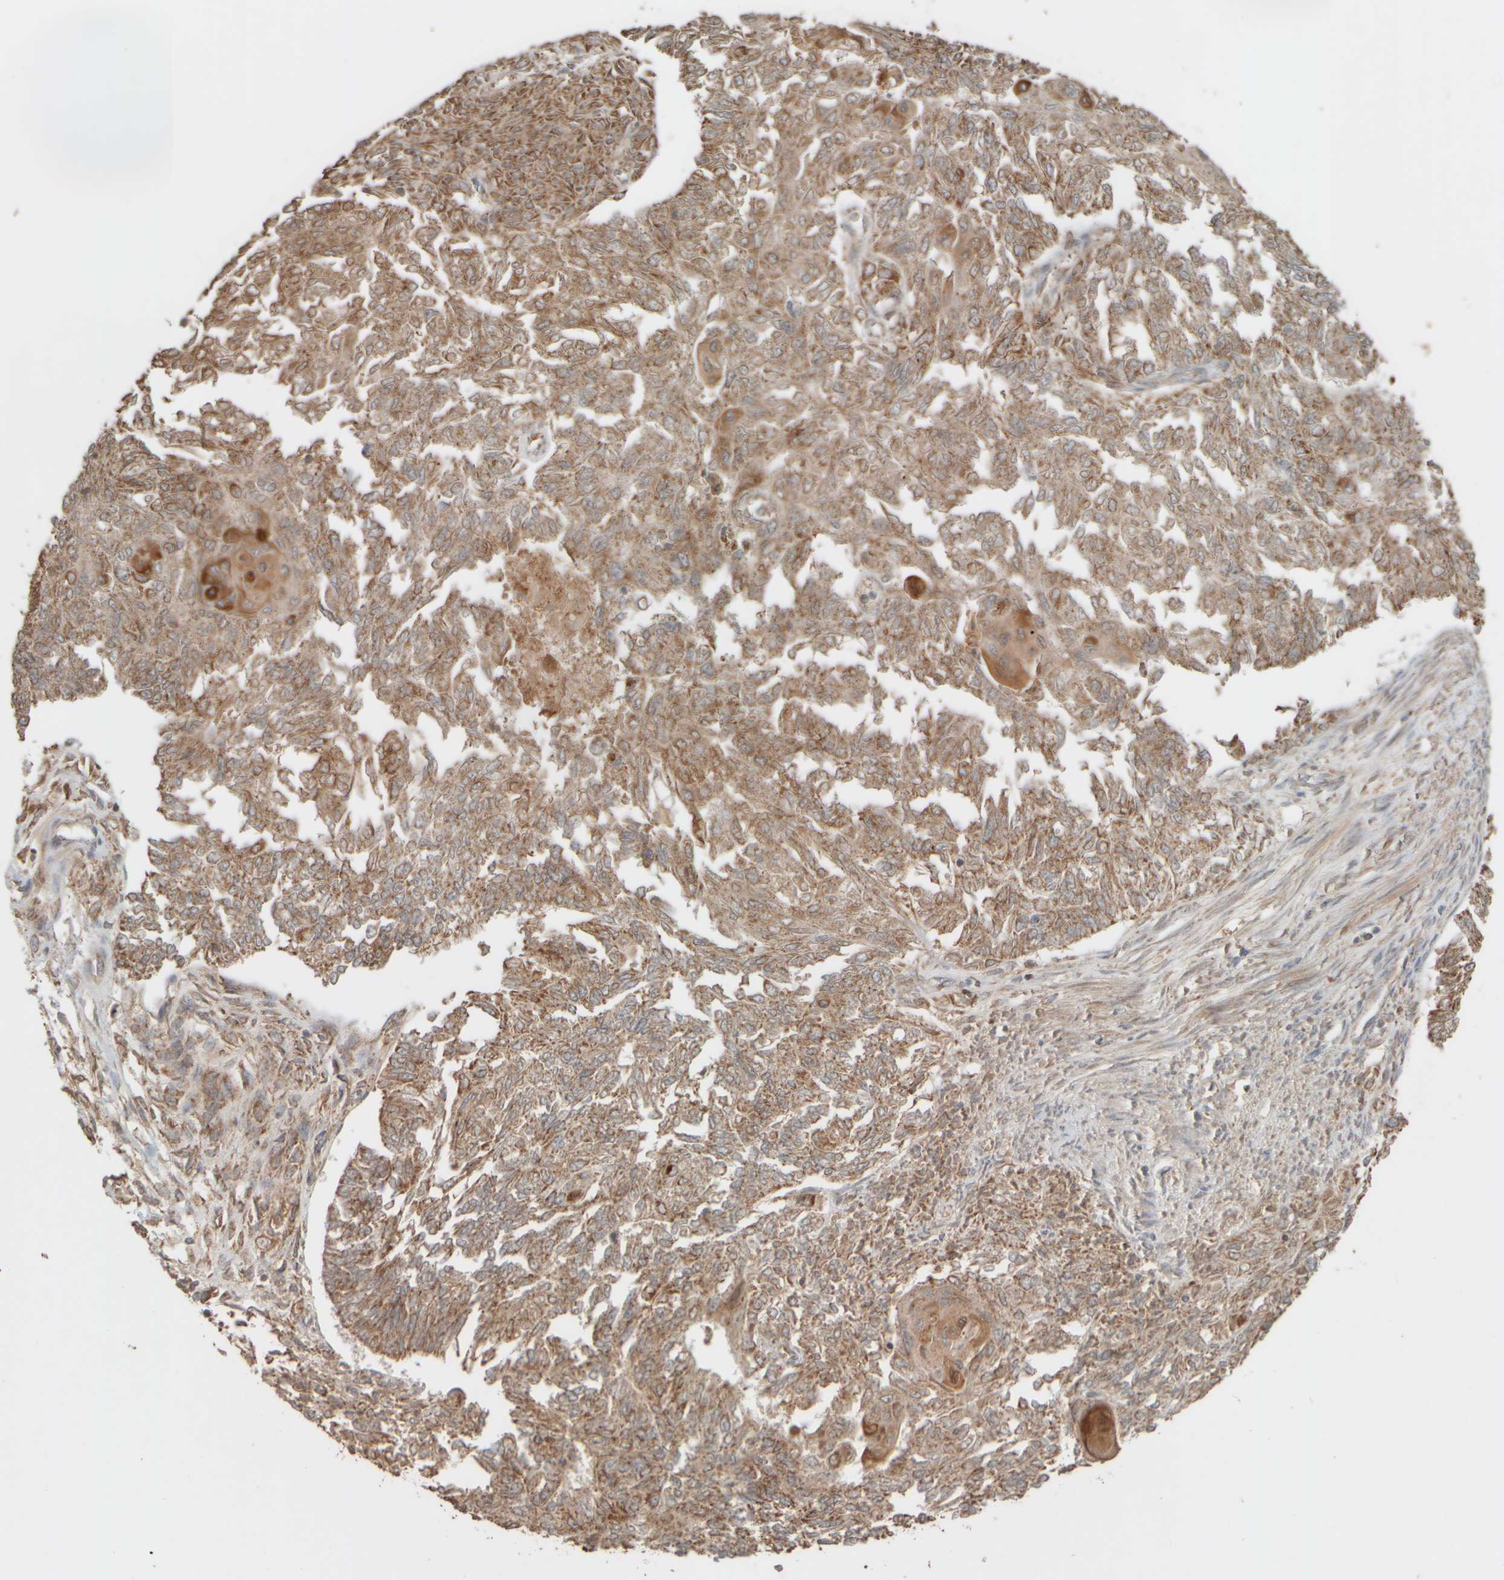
{"staining": {"intensity": "moderate", "quantity": ">75%", "location": "cytoplasmic/membranous"}, "tissue": "endometrial cancer", "cell_type": "Tumor cells", "image_type": "cancer", "snomed": [{"axis": "morphology", "description": "Adenocarcinoma, NOS"}, {"axis": "topography", "description": "Endometrium"}], "caption": "Protein staining of adenocarcinoma (endometrial) tissue exhibits moderate cytoplasmic/membranous staining in approximately >75% of tumor cells.", "gene": "EIF2B3", "patient": {"sex": "female", "age": 32}}